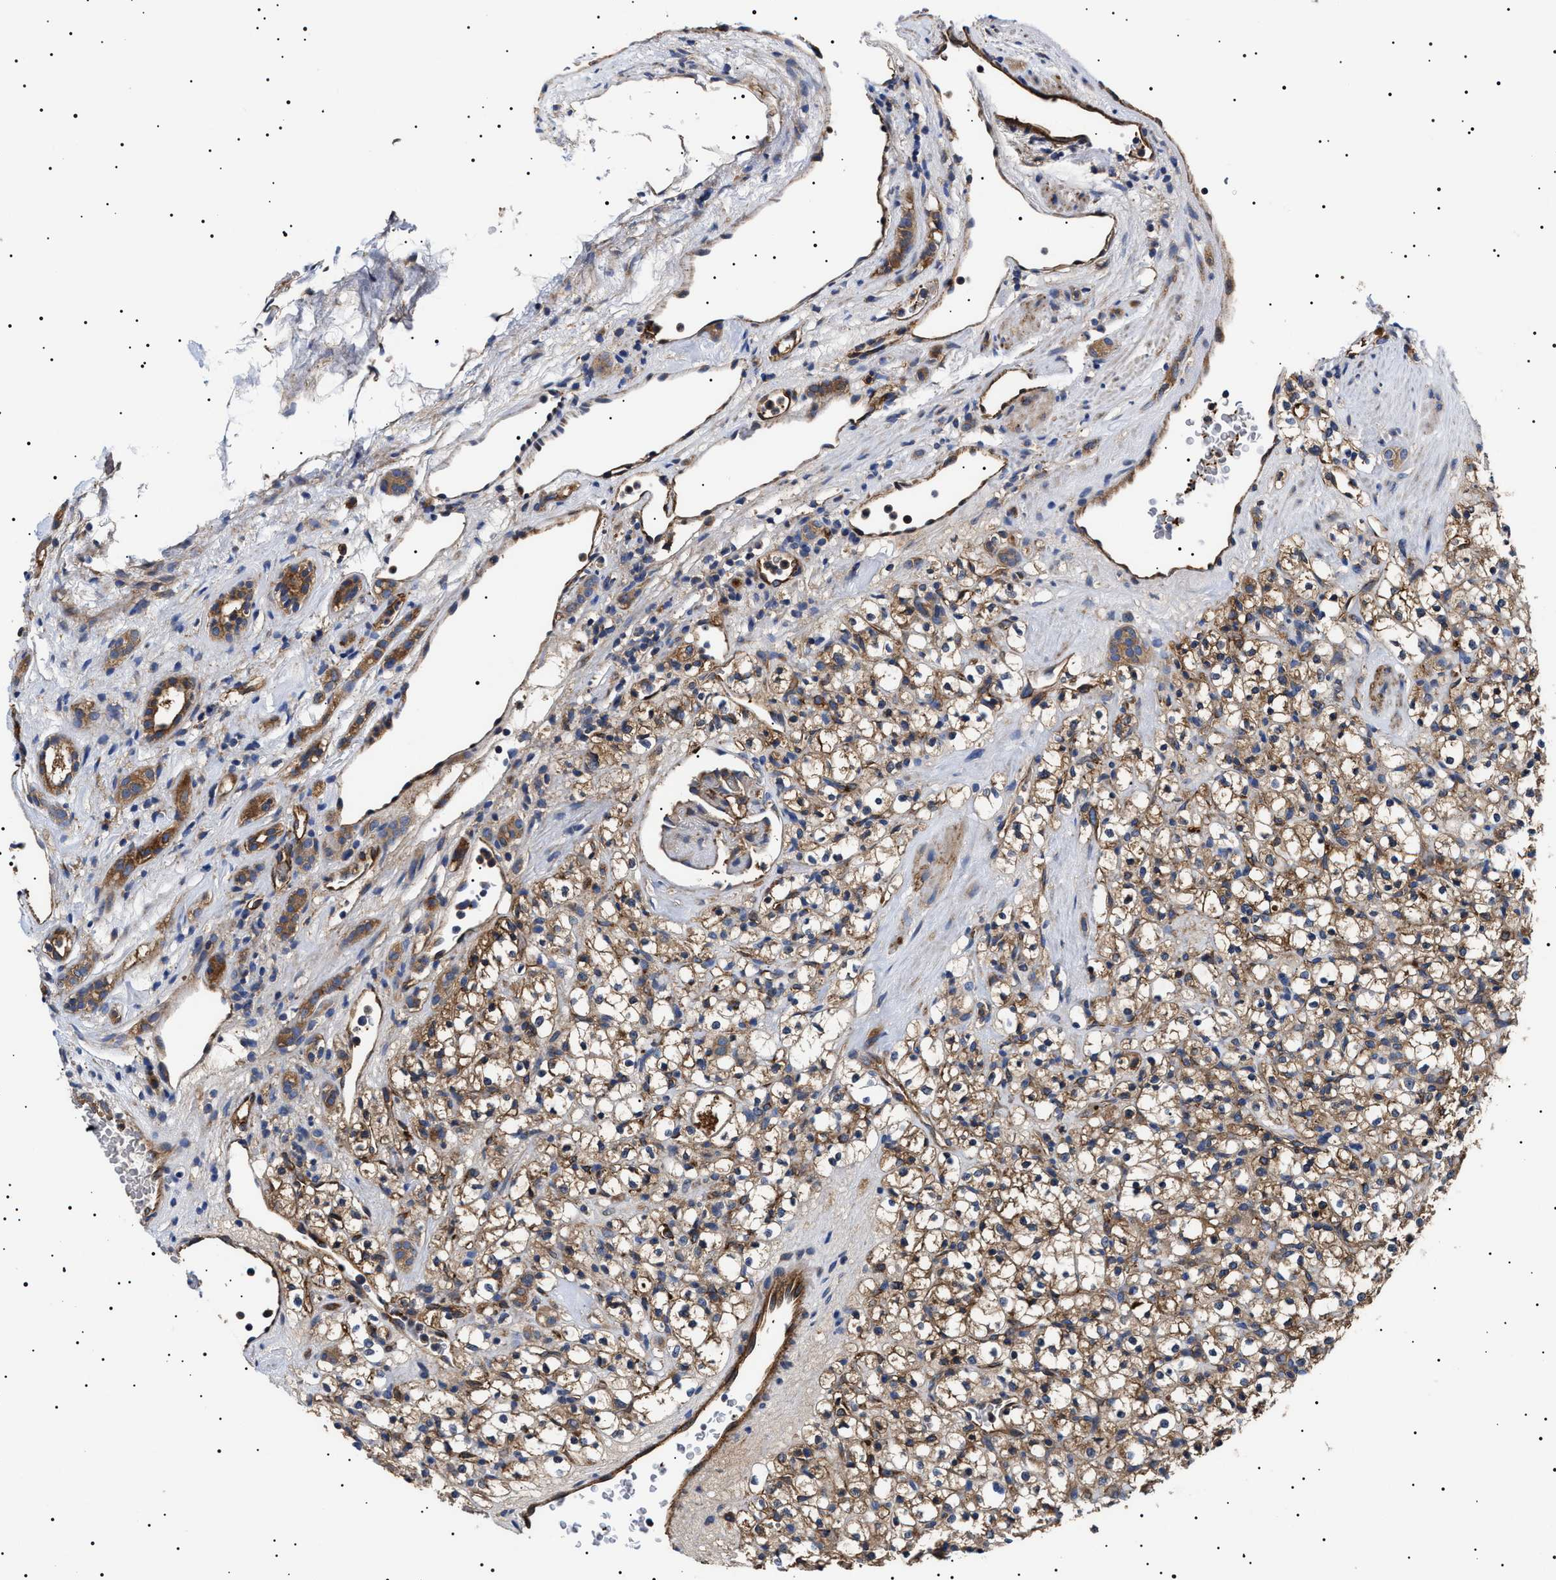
{"staining": {"intensity": "moderate", "quantity": ">75%", "location": "cytoplasmic/membranous"}, "tissue": "renal cancer", "cell_type": "Tumor cells", "image_type": "cancer", "snomed": [{"axis": "morphology", "description": "Normal tissue, NOS"}, {"axis": "morphology", "description": "Adenocarcinoma, NOS"}, {"axis": "topography", "description": "Kidney"}], "caption": "Human renal adenocarcinoma stained with a protein marker exhibits moderate staining in tumor cells.", "gene": "TPP2", "patient": {"sex": "female", "age": 72}}